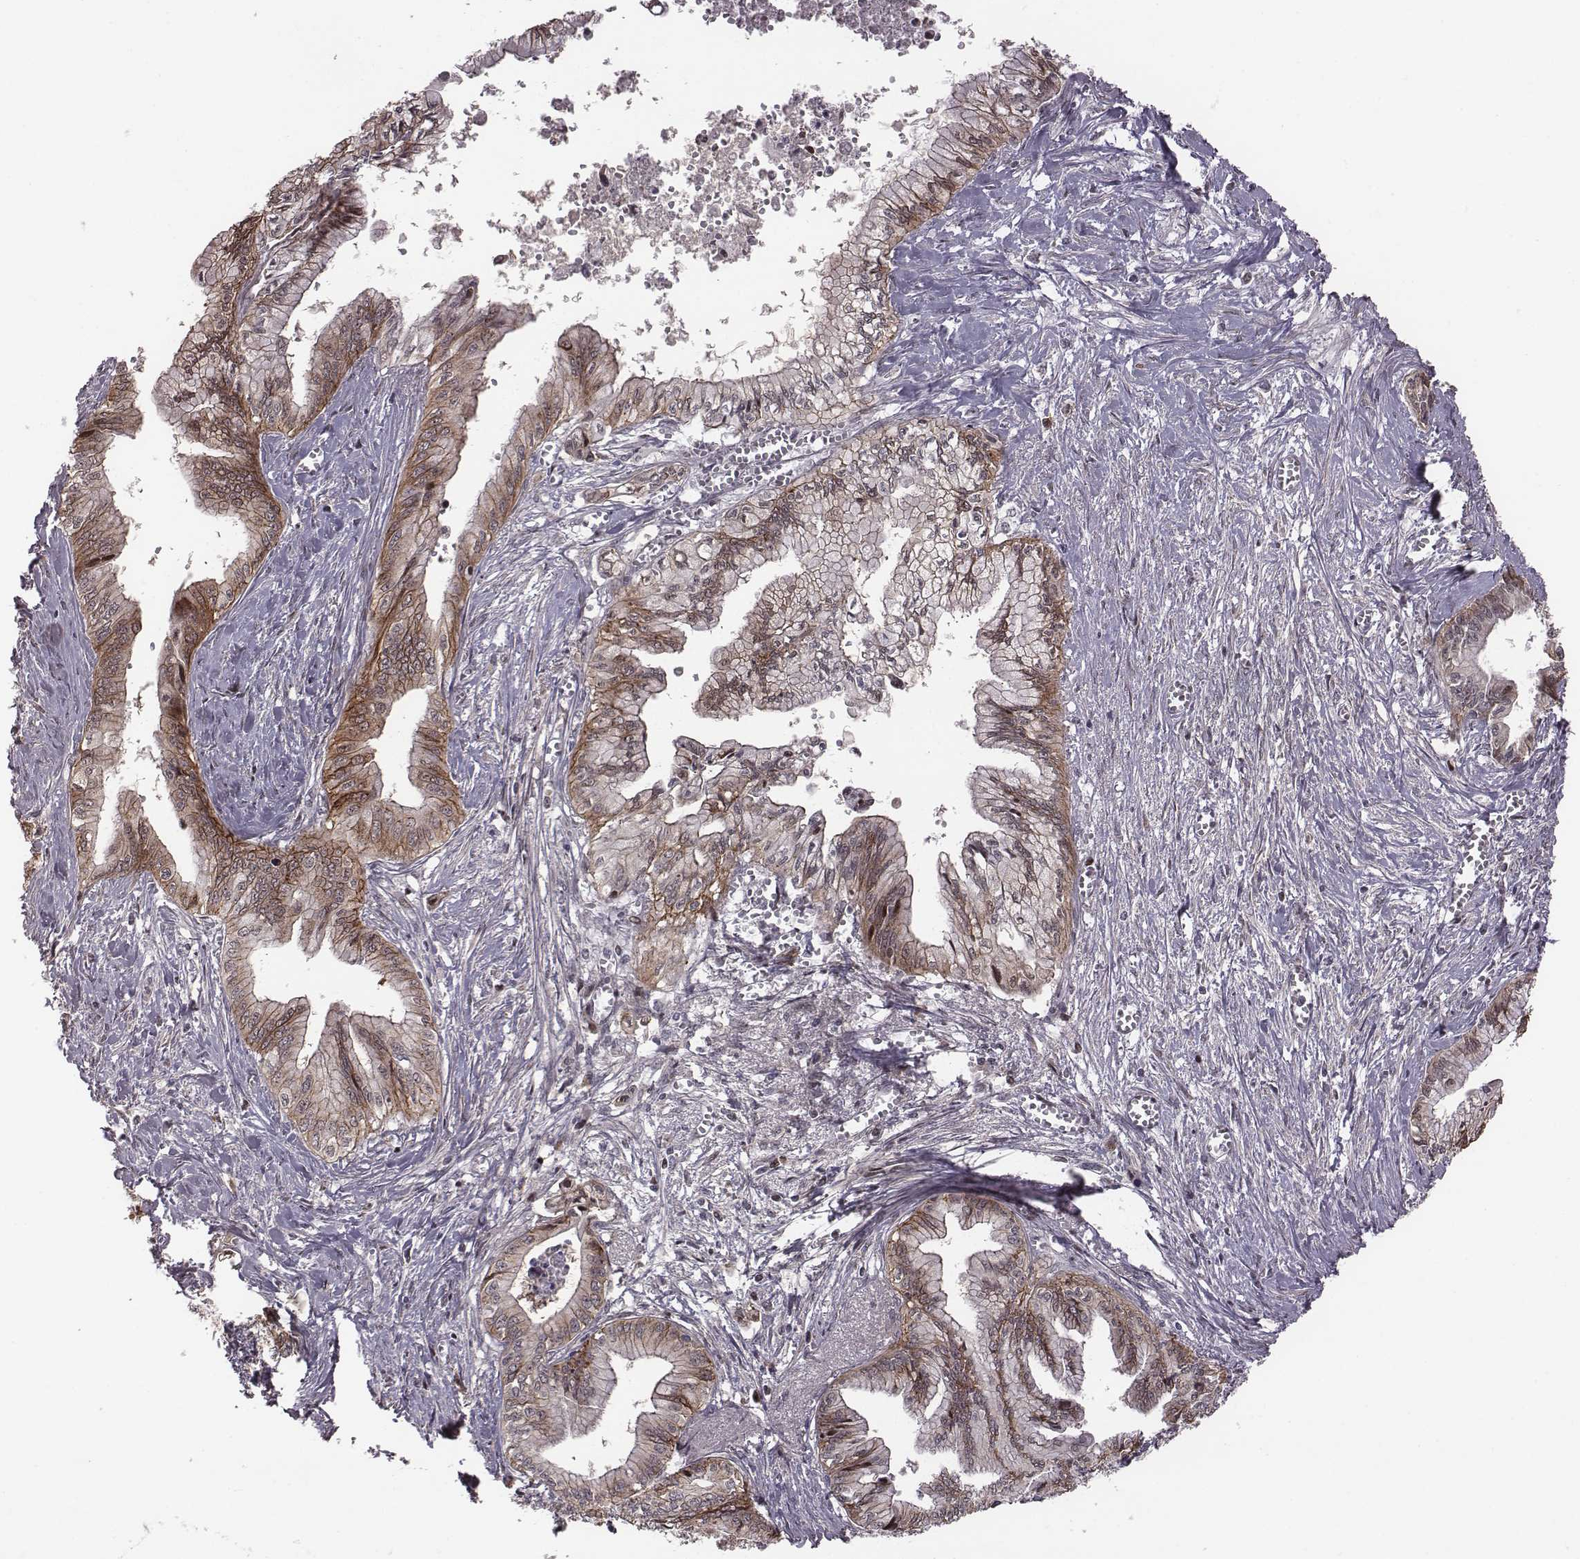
{"staining": {"intensity": "moderate", "quantity": "<25%", "location": "cytoplasmic/membranous"}, "tissue": "pancreatic cancer", "cell_type": "Tumor cells", "image_type": "cancer", "snomed": [{"axis": "morphology", "description": "Adenocarcinoma, NOS"}, {"axis": "topography", "description": "Pancreas"}], "caption": "An immunohistochemistry image of tumor tissue is shown. Protein staining in brown highlights moderate cytoplasmic/membranous positivity in pancreatic cancer within tumor cells. (DAB IHC with brightfield microscopy, high magnification).", "gene": "RPL3", "patient": {"sex": "female", "age": 61}}